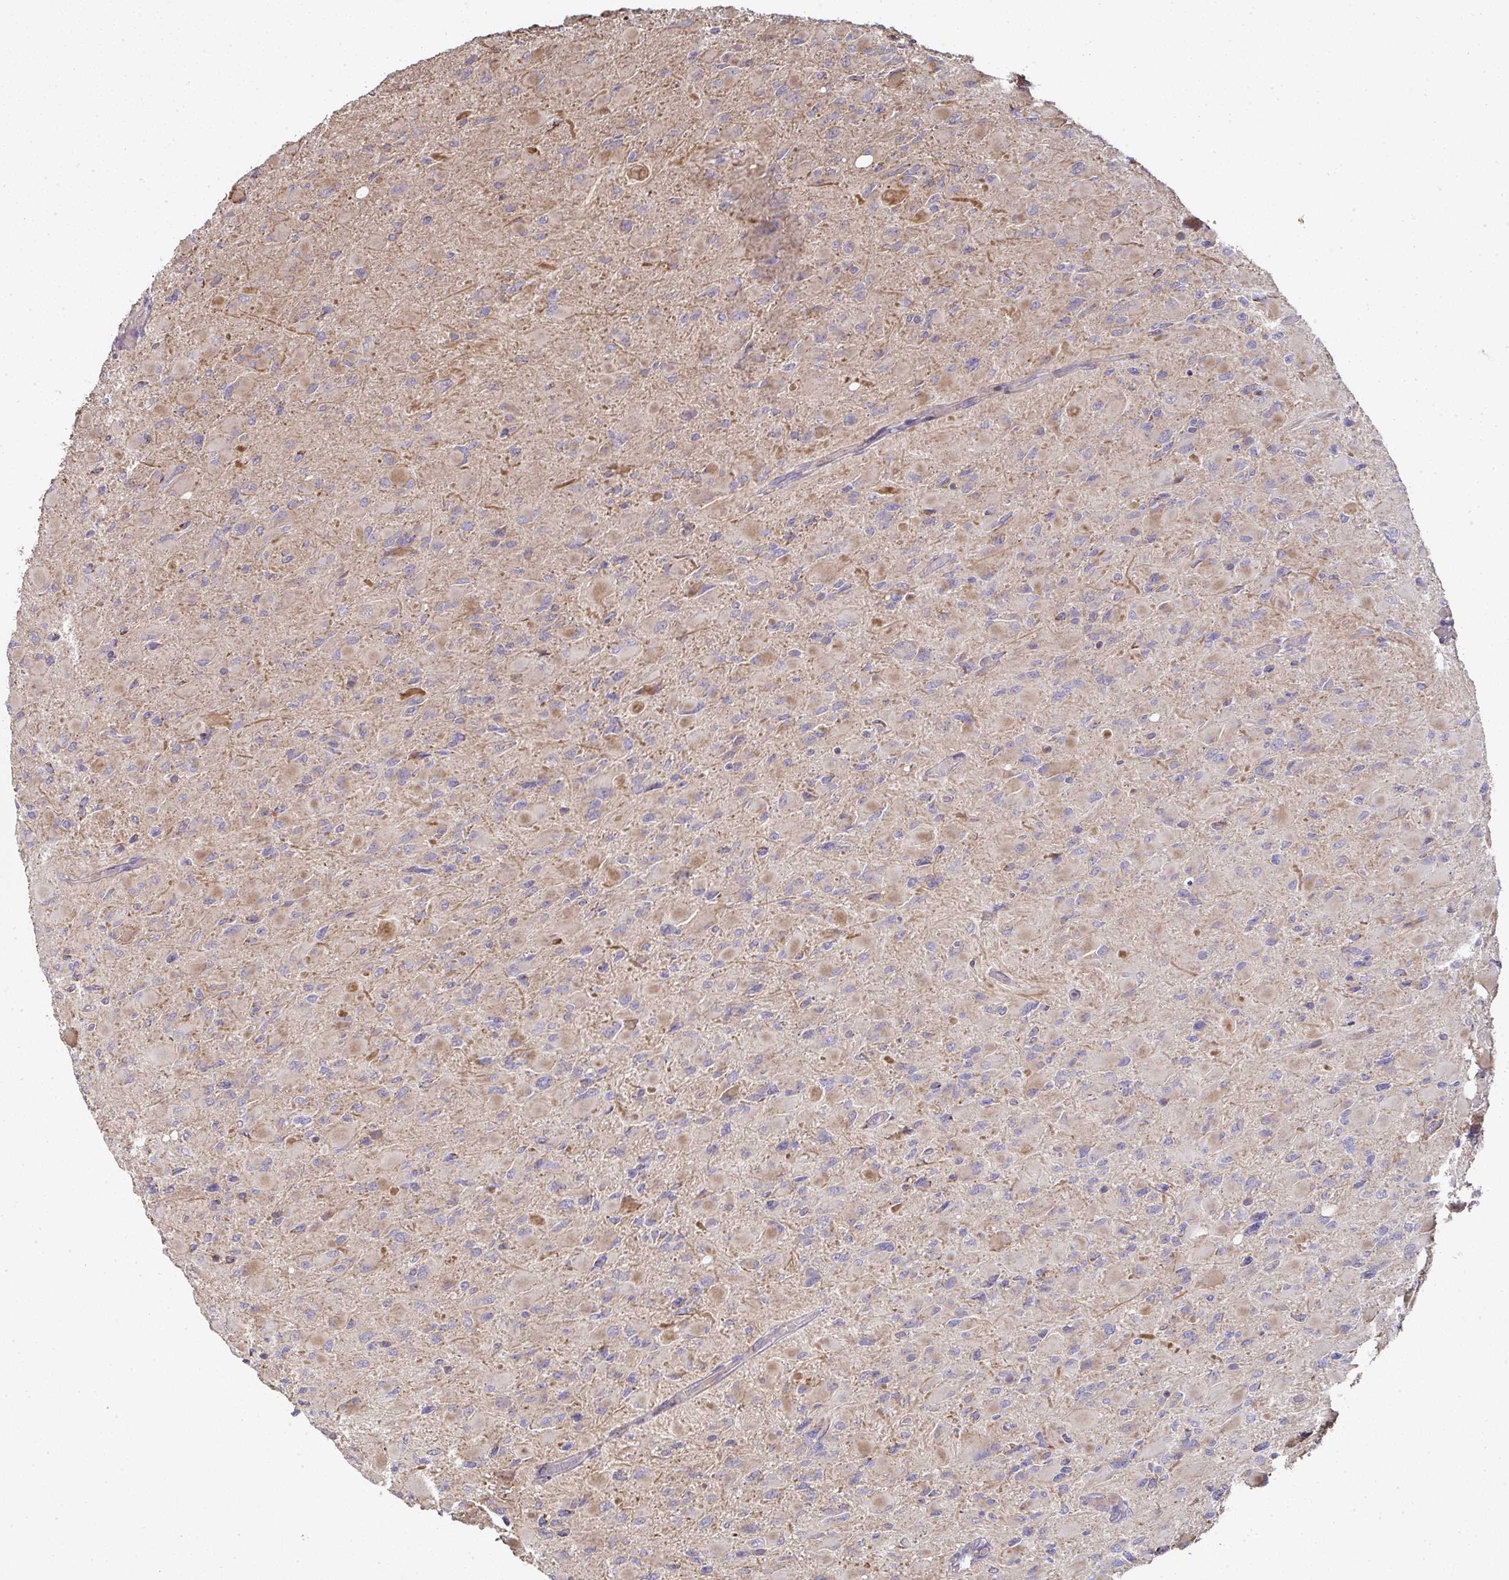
{"staining": {"intensity": "negative", "quantity": "none", "location": "none"}, "tissue": "glioma", "cell_type": "Tumor cells", "image_type": "cancer", "snomed": [{"axis": "morphology", "description": "Glioma, malignant, High grade"}, {"axis": "topography", "description": "Cerebral cortex"}], "caption": "IHC of human glioma exhibits no positivity in tumor cells. (Immunohistochemistry (ihc), brightfield microscopy, high magnification).", "gene": "AGTPBP1", "patient": {"sex": "female", "age": 36}}